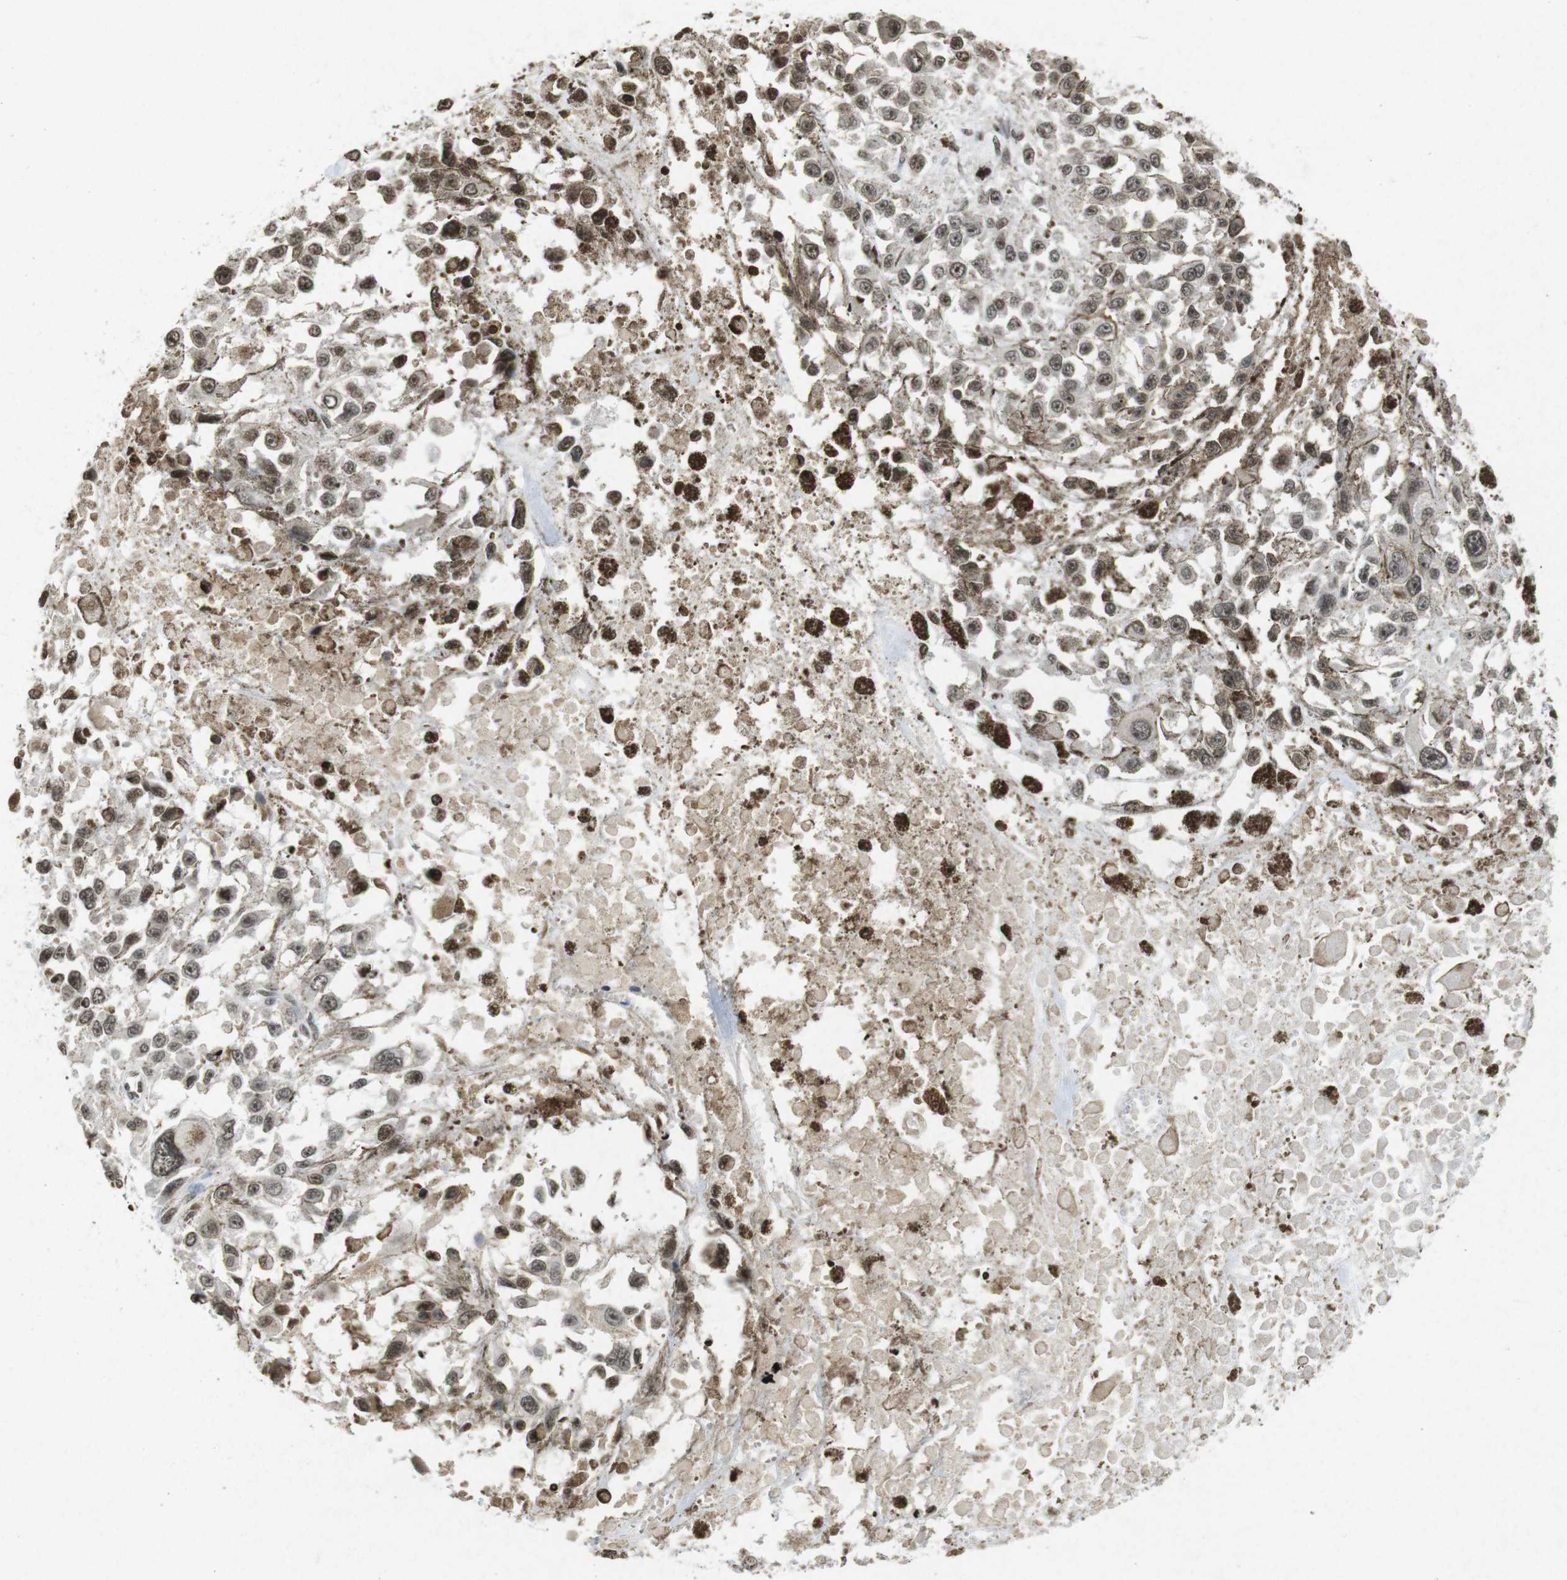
{"staining": {"intensity": "weak", "quantity": "25%-75%", "location": "cytoplasmic/membranous,nuclear"}, "tissue": "melanoma", "cell_type": "Tumor cells", "image_type": "cancer", "snomed": [{"axis": "morphology", "description": "Malignant melanoma, Metastatic site"}, {"axis": "topography", "description": "Lymph node"}], "caption": "Protein expression analysis of human melanoma reveals weak cytoplasmic/membranous and nuclear expression in about 25%-75% of tumor cells.", "gene": "FOXA3", "patient": {"sex": "male", "age": 59}}